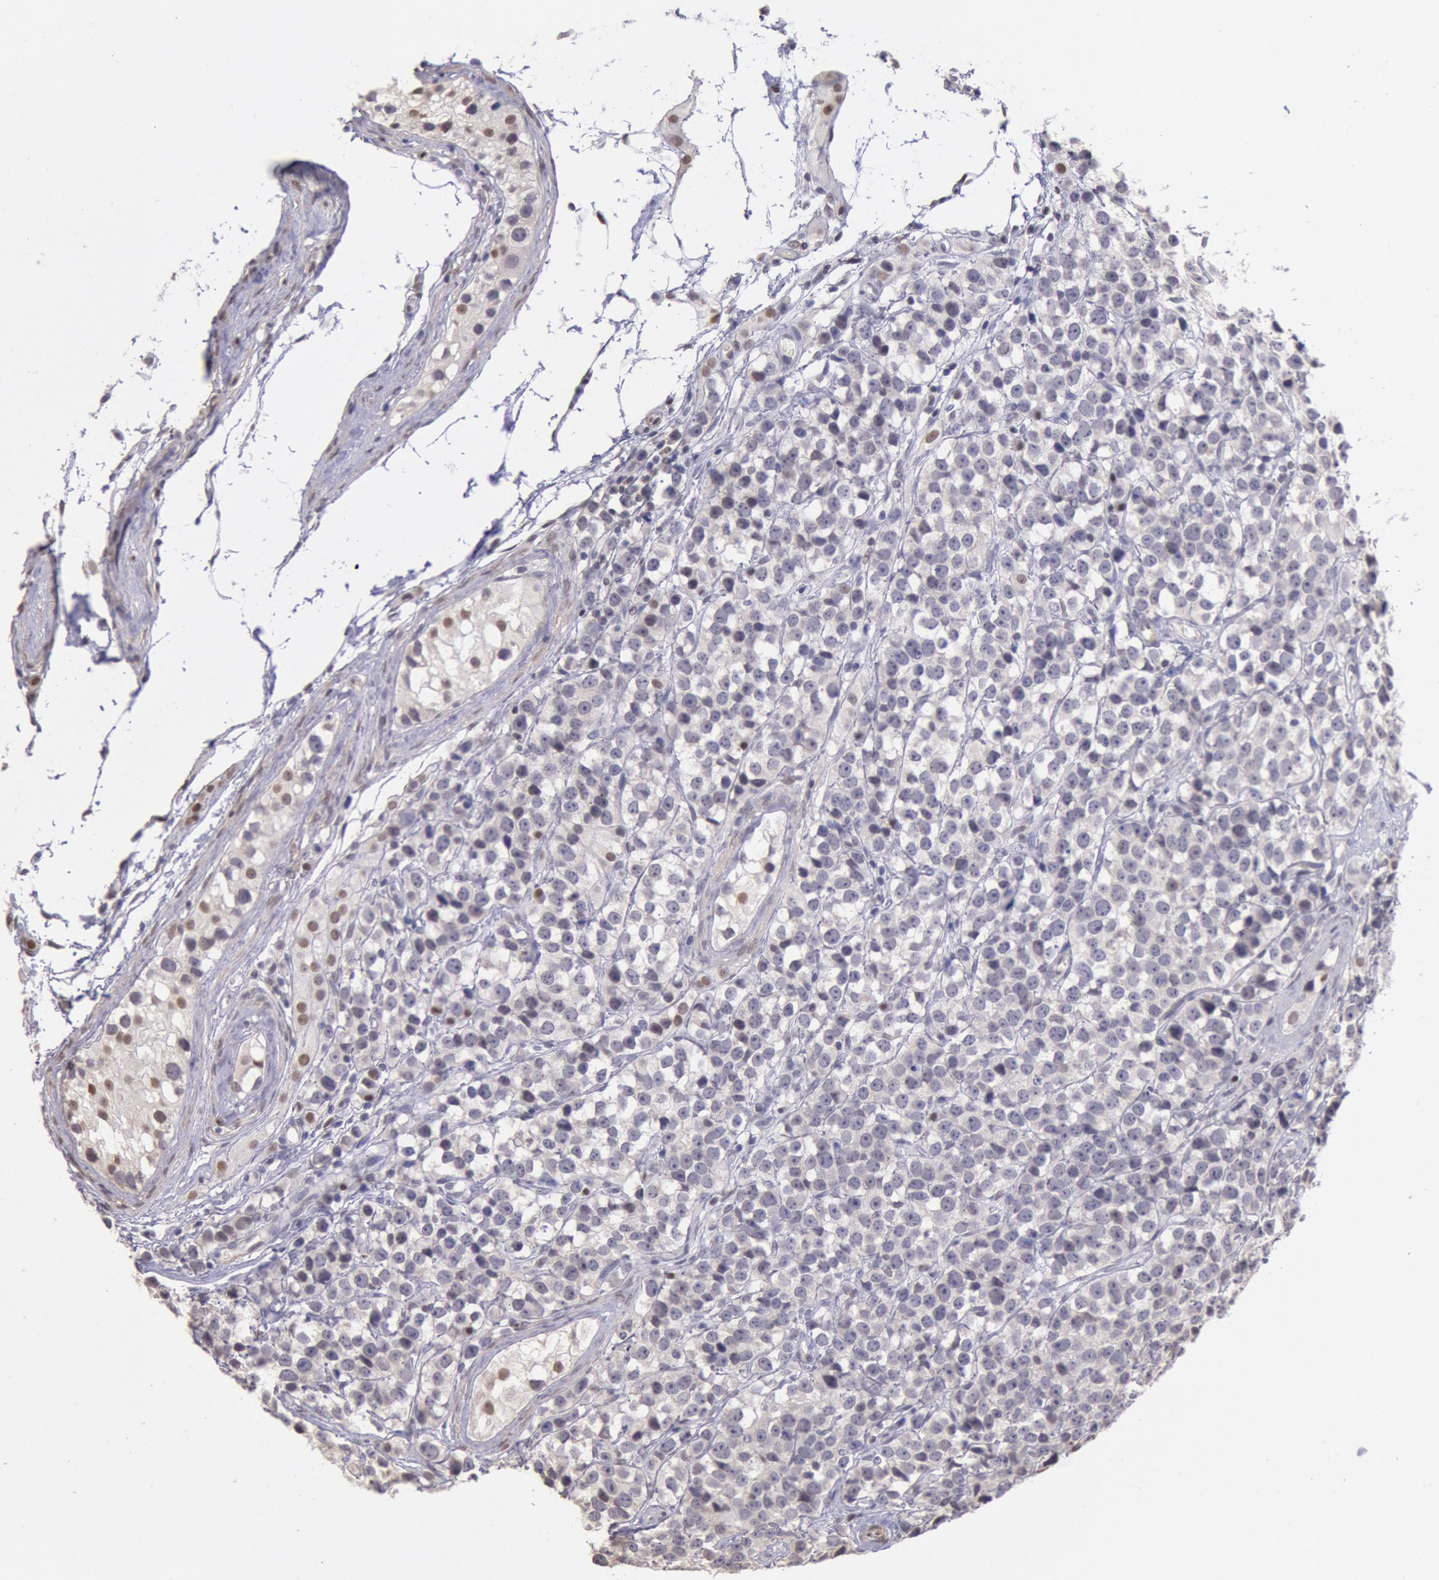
{"staining": {"intensity": "negative", "quantity": "none", "location": "none"}, "tissue": "testis cancer", "cell_type": "Tumor cells", "image_type": "cancer", "snomed": [{"axis": "morphology", "description": "Seminoma, NOS"}, {"axis": "topography", "description": "Testis"}], "caption": "Tumor cells are negative for brown protein staining in testis cancer.", "gene": "MYH7", "patient": {"sex": "male", "age": 25}}